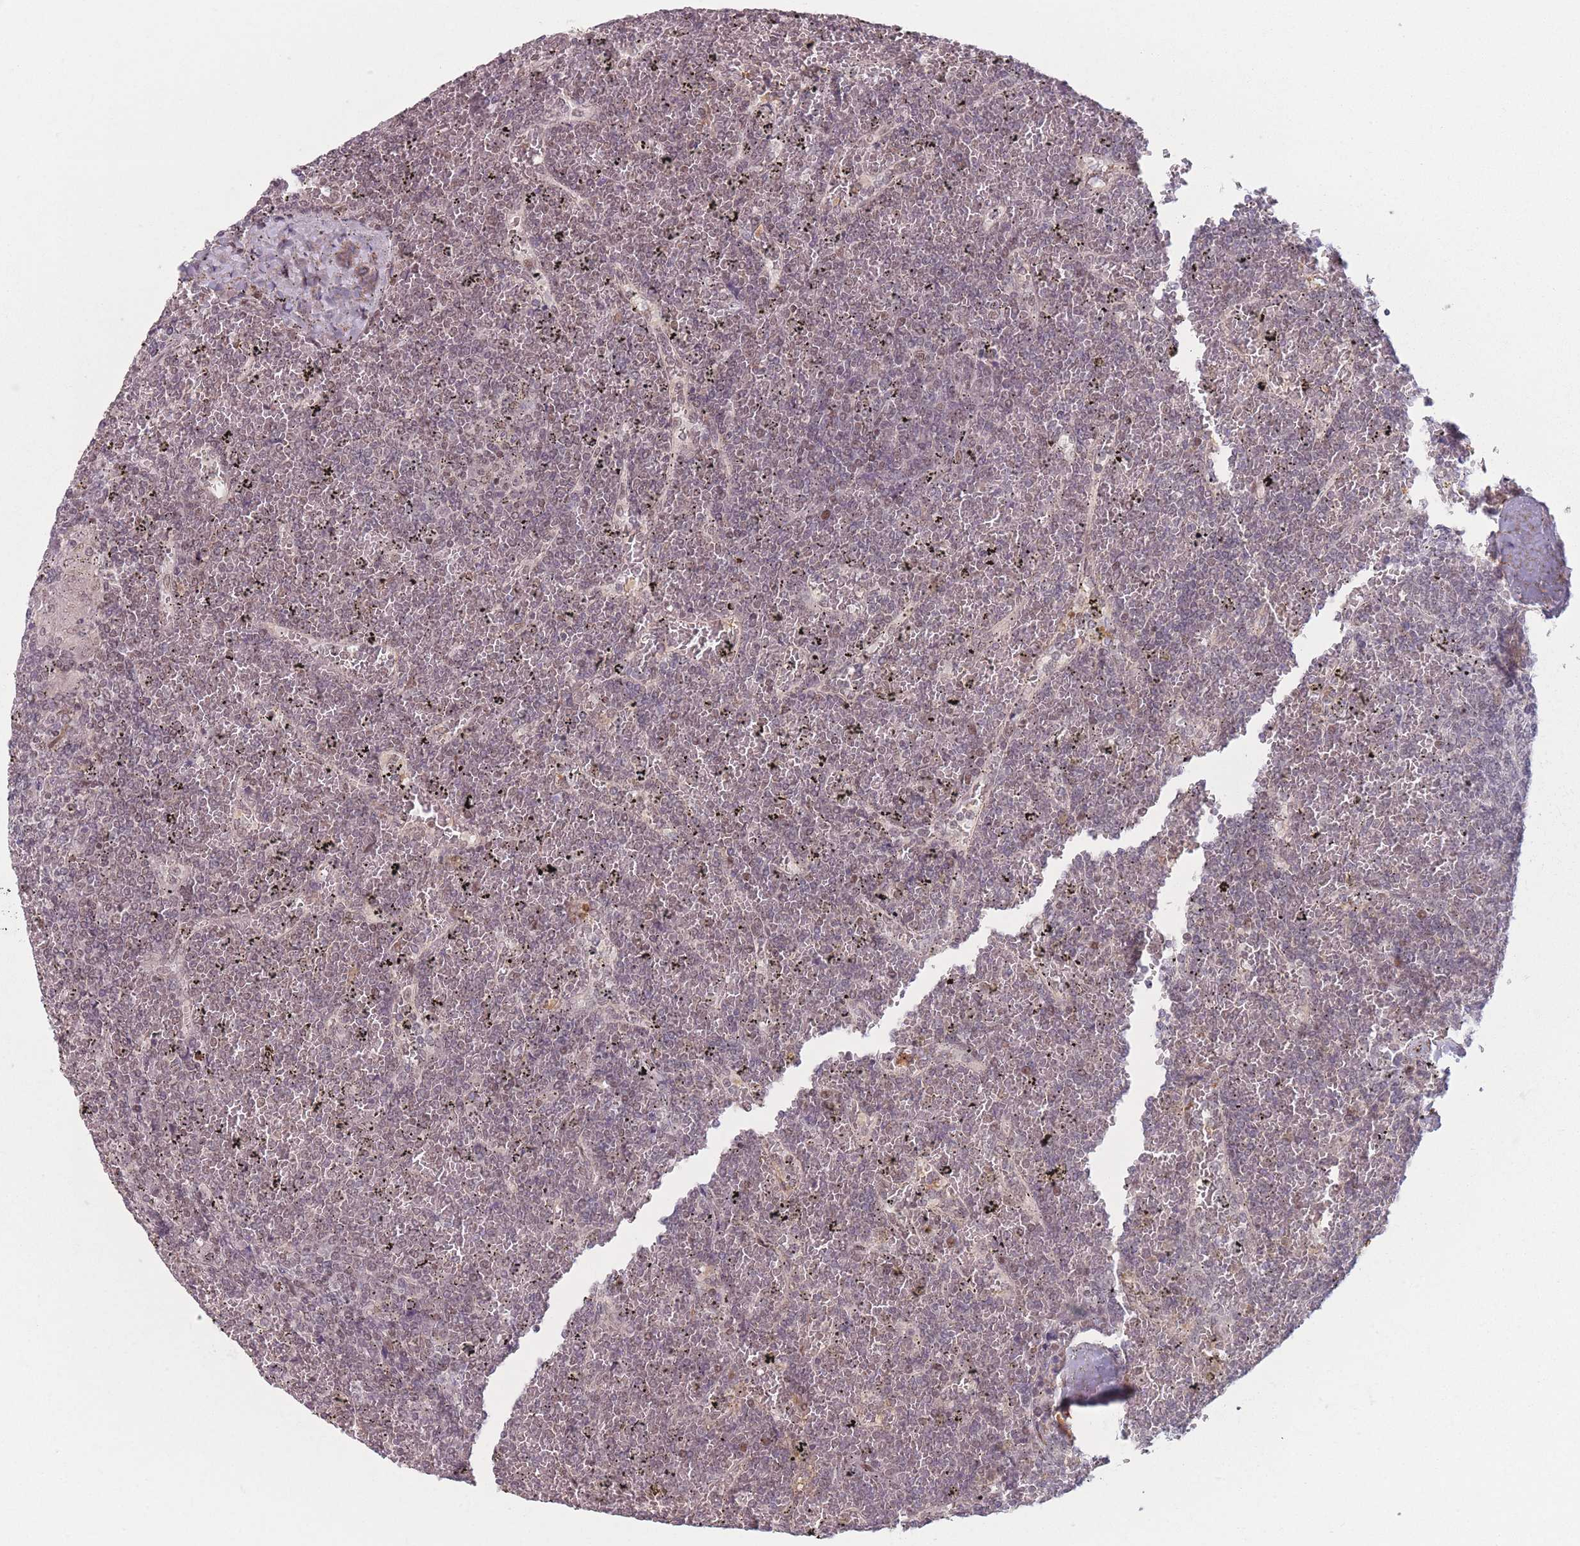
{"staining": {"intensity": "weak", "quantity": ">75%", "location": "nuclear"}, "tissue": "lymphoma", "cell_type": "Tumor cells", "image_type": "cancer", "snomed": [{"axis": "morphology", "description": "Malignant lymphoma, non-Hodgkin's type, Low grade"}, {"axis": "topography", "description": "Spleen"}], "caption": "Immunohistochemistry staining of malignant lymphoma, non-Hodgkin's type (low-grade), which demonstrates low levels of weak nuclear expression in approximately >75% of tumor cells indicating weak nuclear protein staining. The staining was performed using DAB (3,3'-diaminobenzidine) (brown) for protein detection and nuclei were counterstained in hematoxylin (blue).", "gene": "OR10C1", "patient": {"sex": "female", "age": 19}}